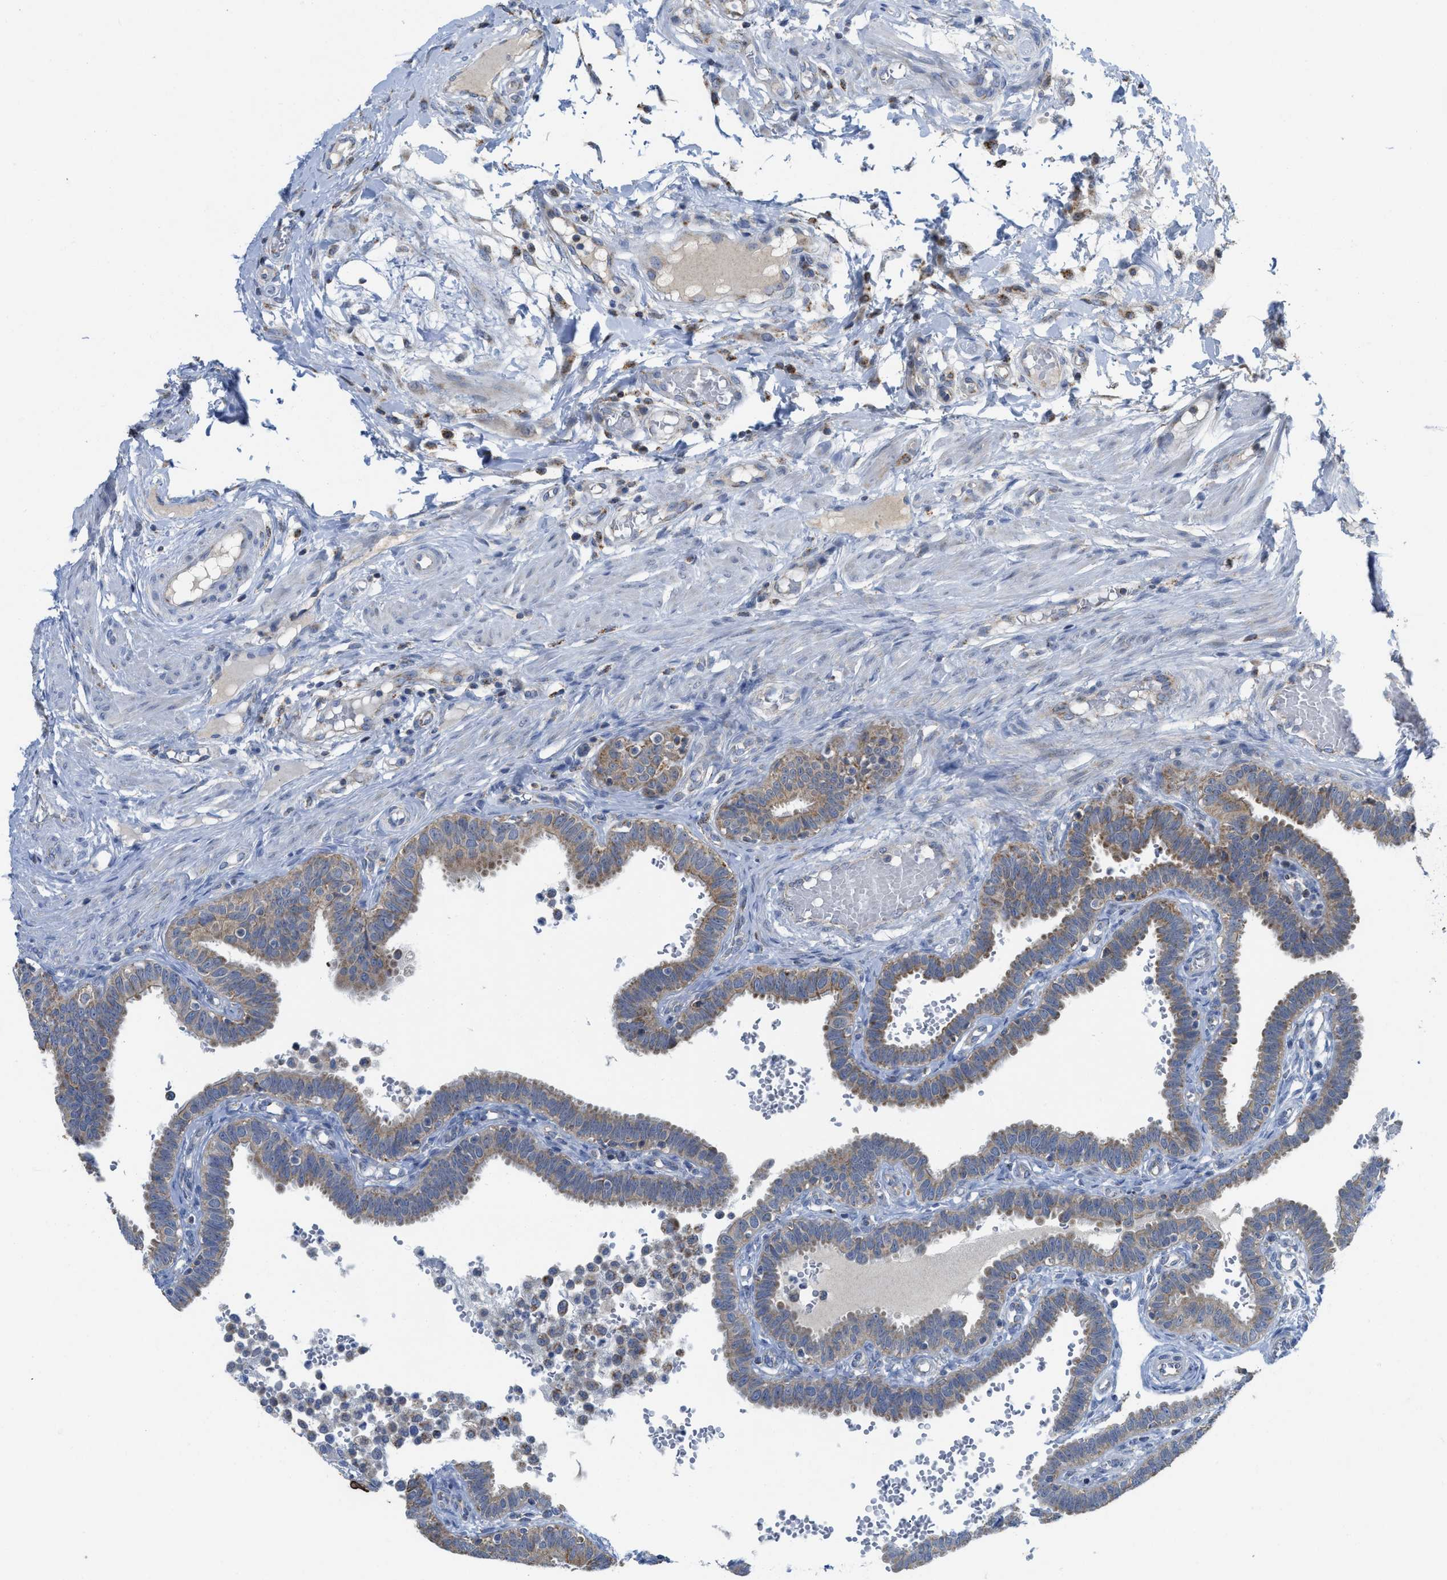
{"staining": {"intensity": "moderate", "quantity": ">75%", "location": "cytoplasmic/membranous"}, "tissue": "fallopian tube", "cell_type": "Glandular cells", "image_type": "normal", "snomed": [{"axis": "morphology", "description": "Normal tissue, NOS"}, {"axis": "topography", "description": "Fallopian tube"}, {"axis": "topography", "description": "Placenta"}], "caption": "Glandular cells exhibit moderate cytoplasmic/membranous positivity in approximately >75% of cells in normal fallopian tube. The staining was performed using DAB (3,3'-diaminobenzidine), with brown indicating positive protein expression. Nuclei are stained blue with hematoxylin.", "gene": "GATD3", "patient": {"sex": "female", "age": 34}}